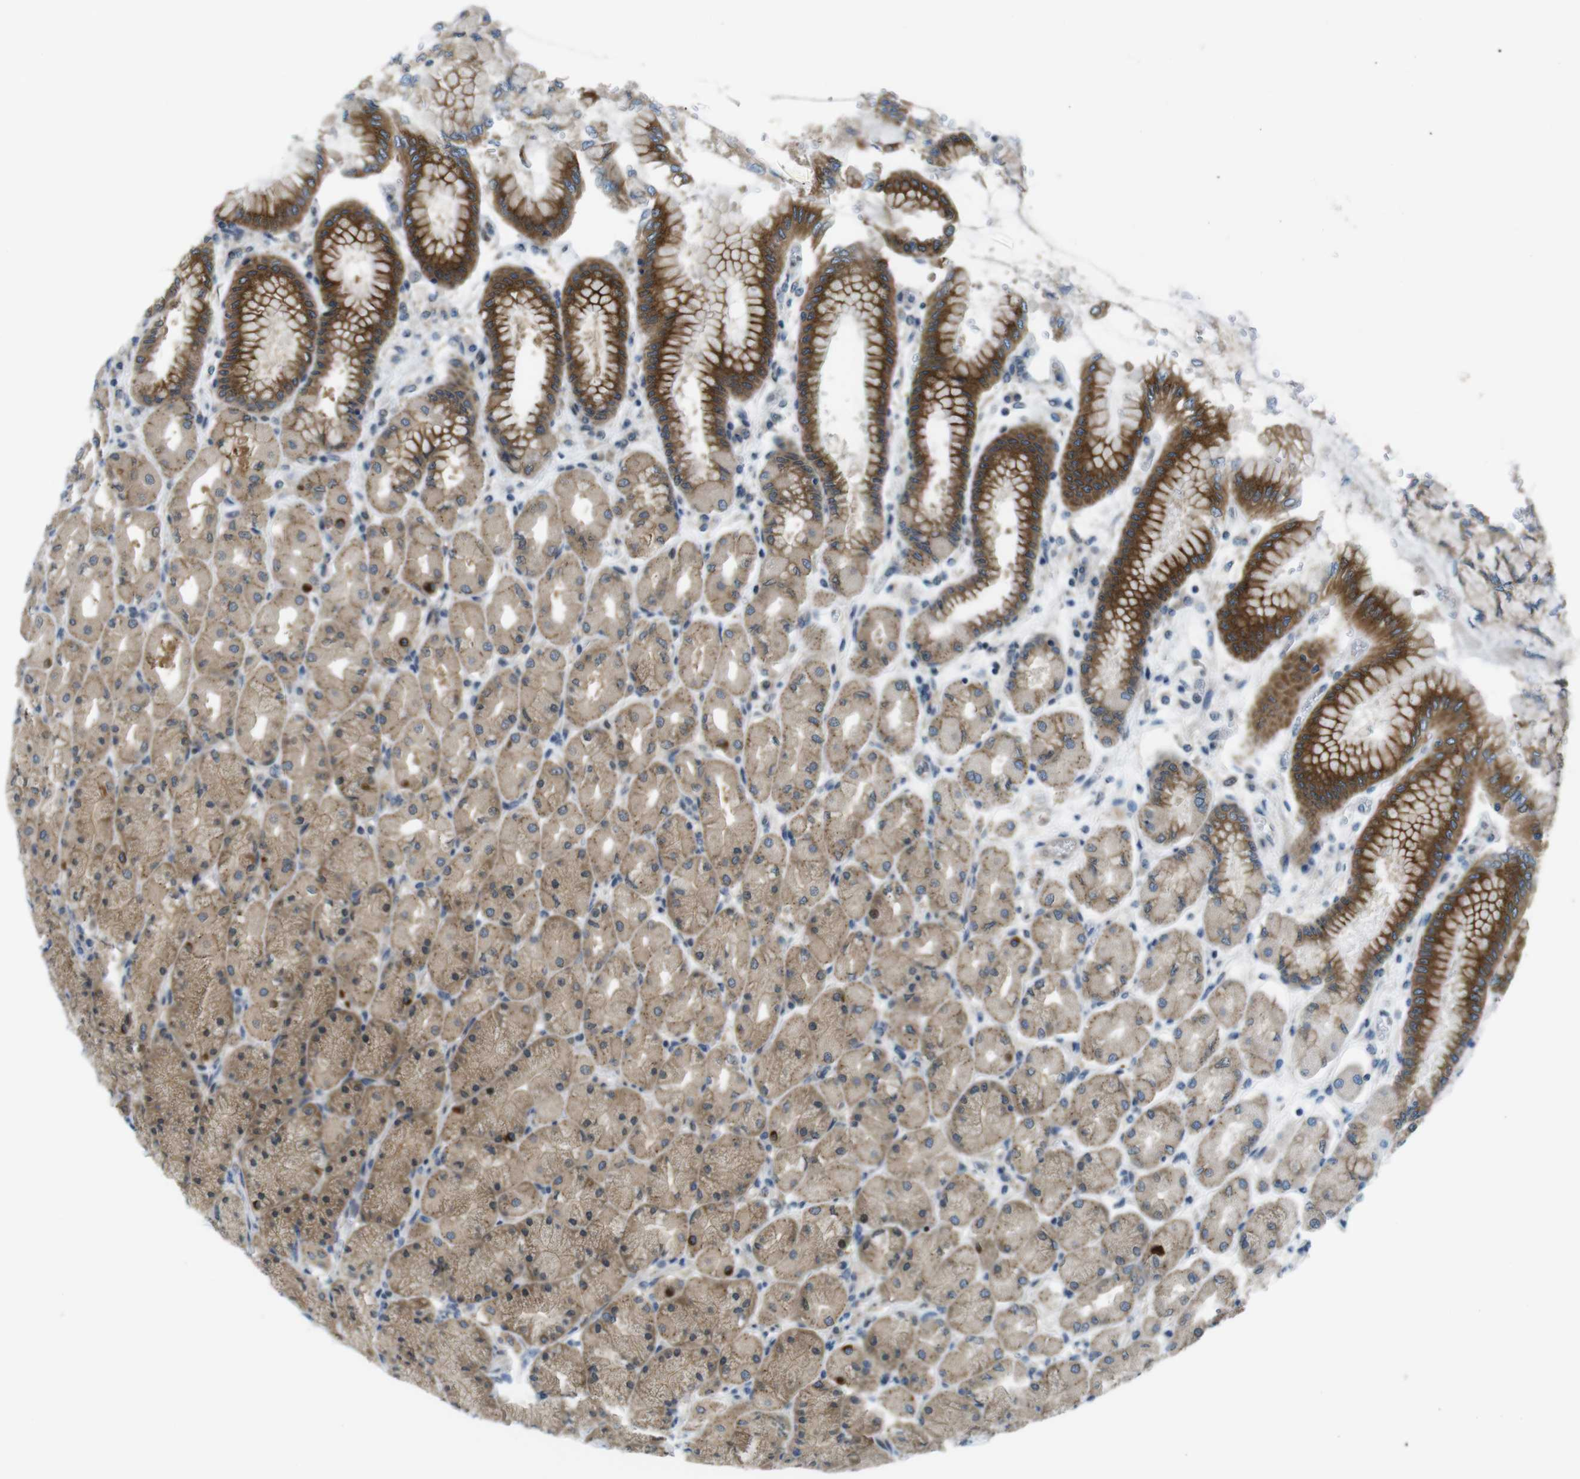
{"staining": {"intensity": "strong", "quantity": "25%-75%", "location": "cytoplasmic/membranous"}, "tissue": "stomach", "cell_type": "Glandular cells", "image_type": "normal", "snomed": [{"axis": "morphology", "description": "Normal tissue, NOS"}, {"axis": "topography", "description": "Stomach, upper"}], "caption": "Normal stomach demonstrates strong cytoplasmic/membranous staining in approximately 25%-75% of glandular cells.", "gene": "ZDHHC3", "patient": {"sex": "female", "age": 56}}